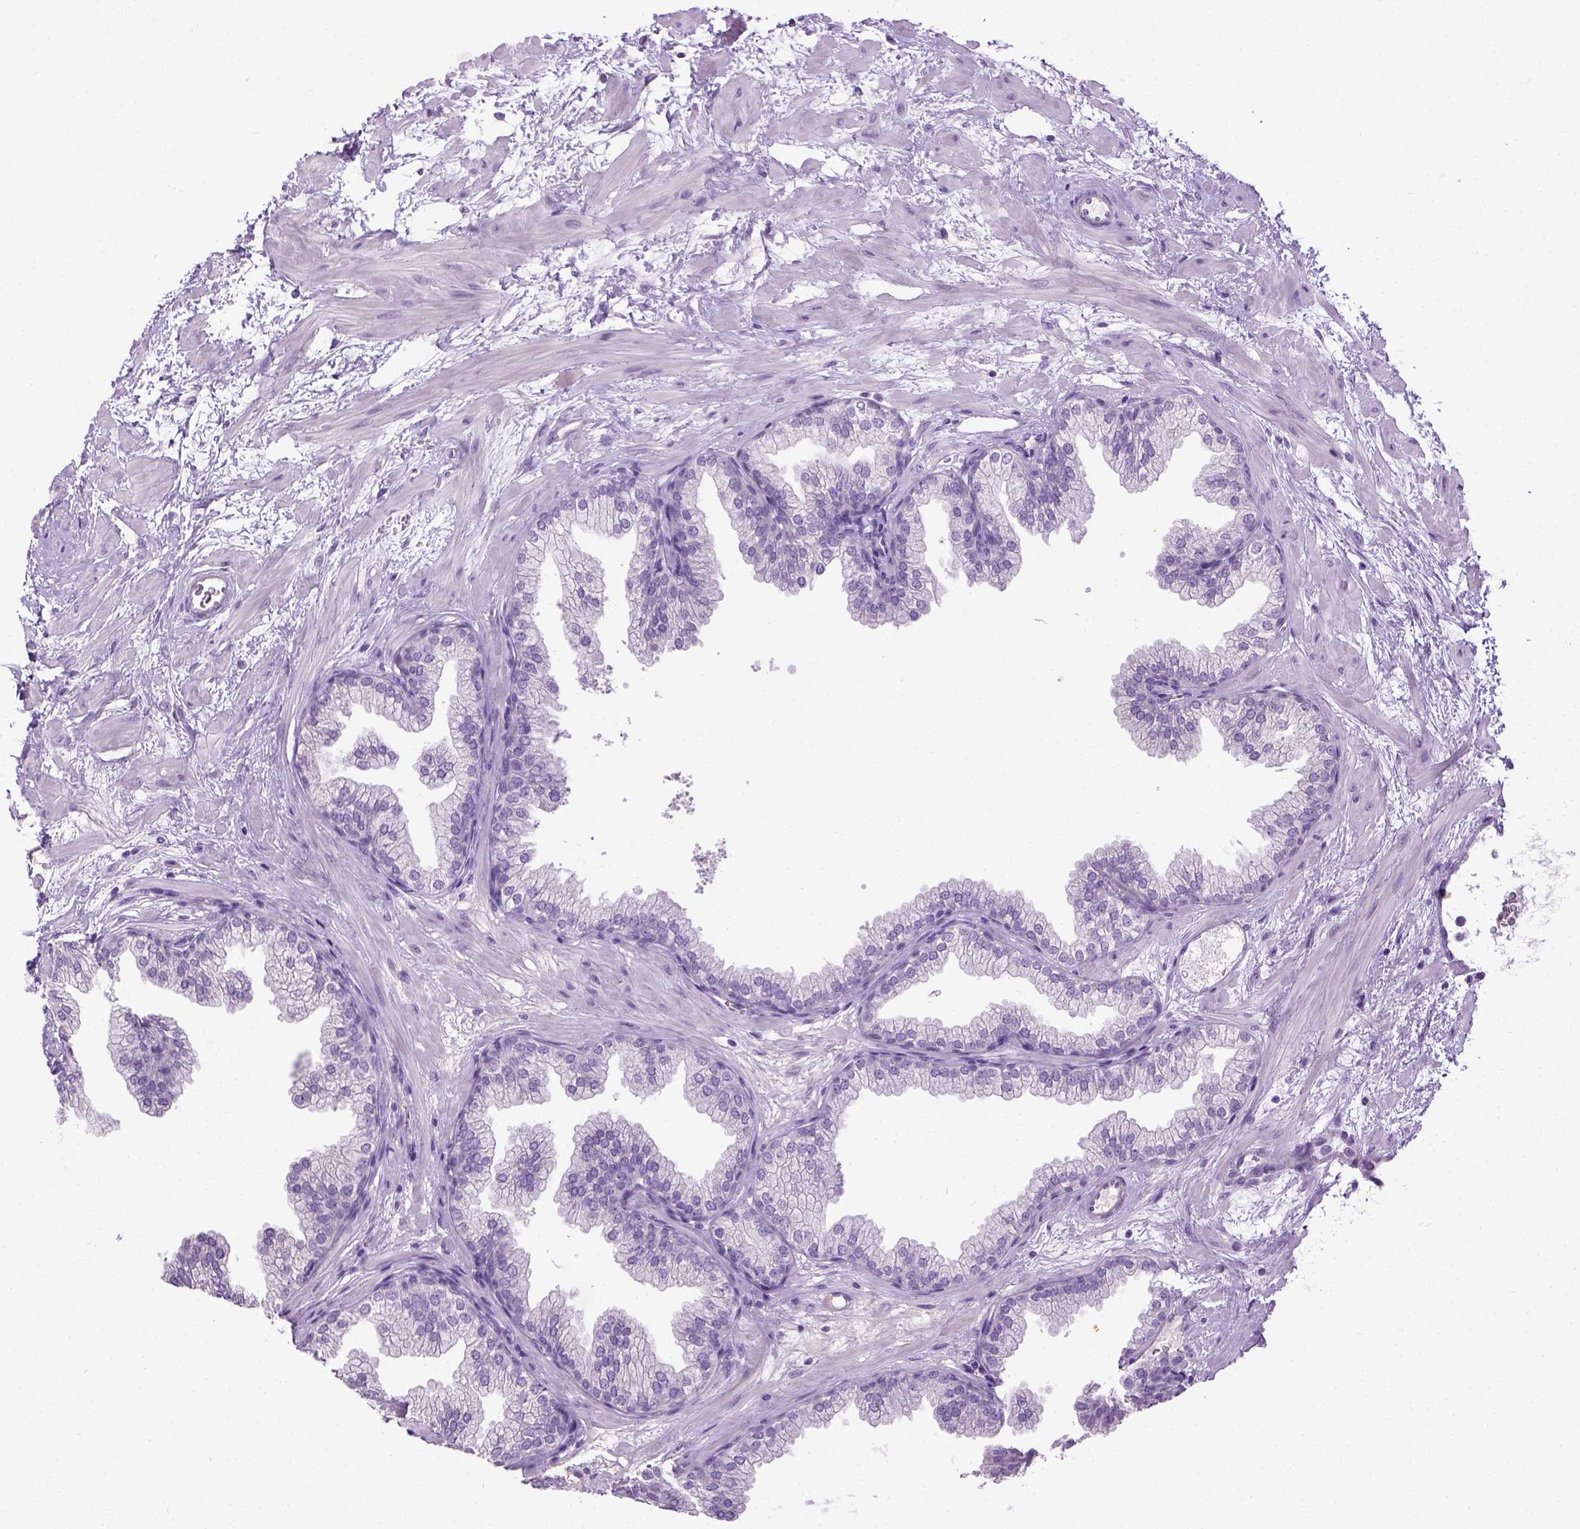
{"staining": {"intensity": "negative", "quantity": "none", "location": "none"}, "tissue": "prostate", "cell_type": "Glandular cells", "image_type": "normal", "snomed": [{"axis": "morphology", "description": "Normal tissue, NOS"}, {"axis": "topography", "description": "Prostate"}], "caption": "This is a micrograph of immunohistochemistry staining of unremarkable prostate, which shows no positivity in glandular cells.", "gene": "CYP24A1", "patient": {"sex": "male", "age": 37}}